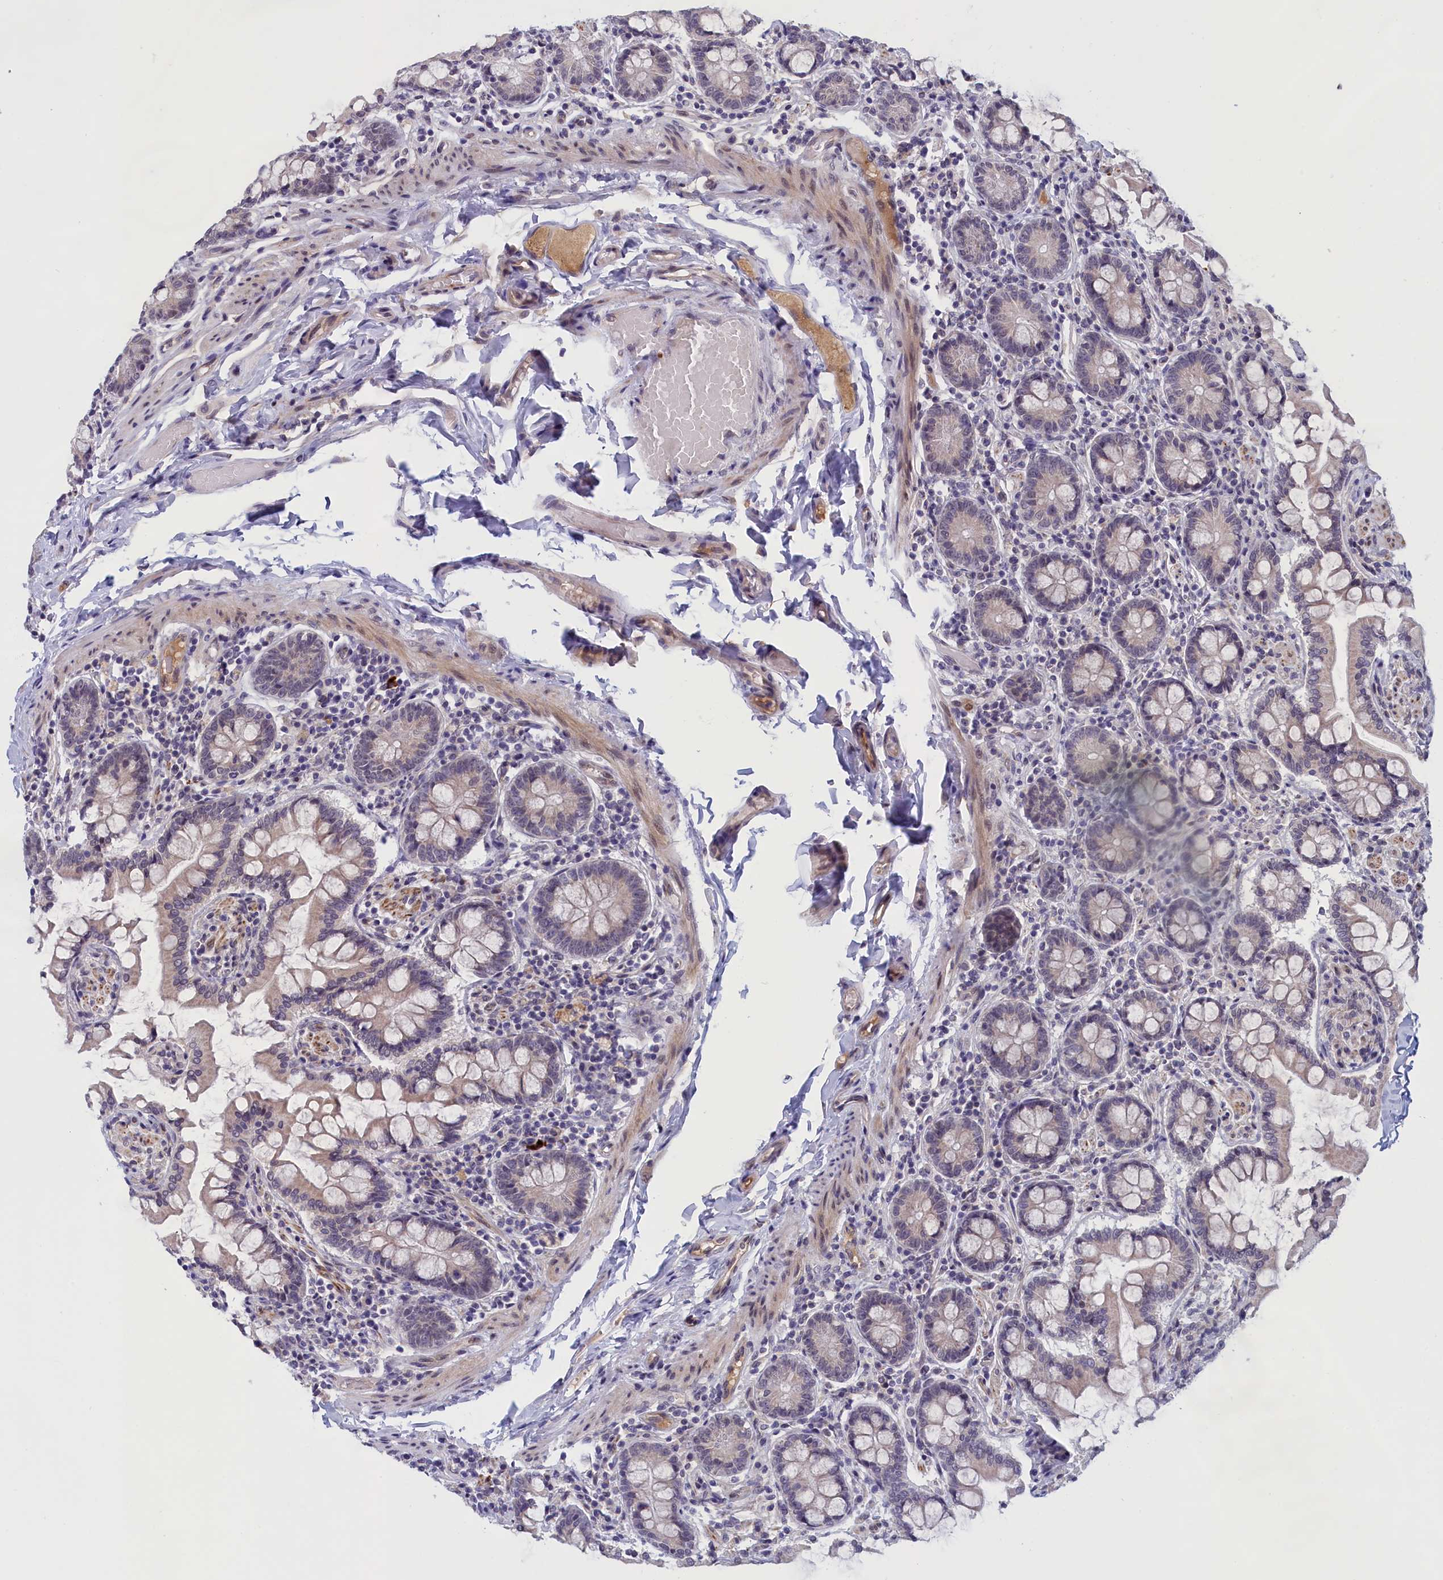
{"staining": {"intensity": "weak", "quantity": "25%-75%", "location": "cytoplasmic/membranous"}, "tissue": "small intestine", "cell_type": "Glandular cells", "image_type": "normal", "snomed": [{"axis": "morphology", "description": "Normal tissue, NOS"}, {"axis": "topography", "description": "Small intestine"}], "caption": "Protein analysis of normal small intestine demonstrates weak cytoplasmic/membranous staining in about 25%-75% of glandular cells. The staining is performed using DAB brown chromogen to label protein expression. The nuclei are counter-stained blue using hematoxylin.", "gene": "IGFALS", "patient": {"sex": "male", "age": 41}}